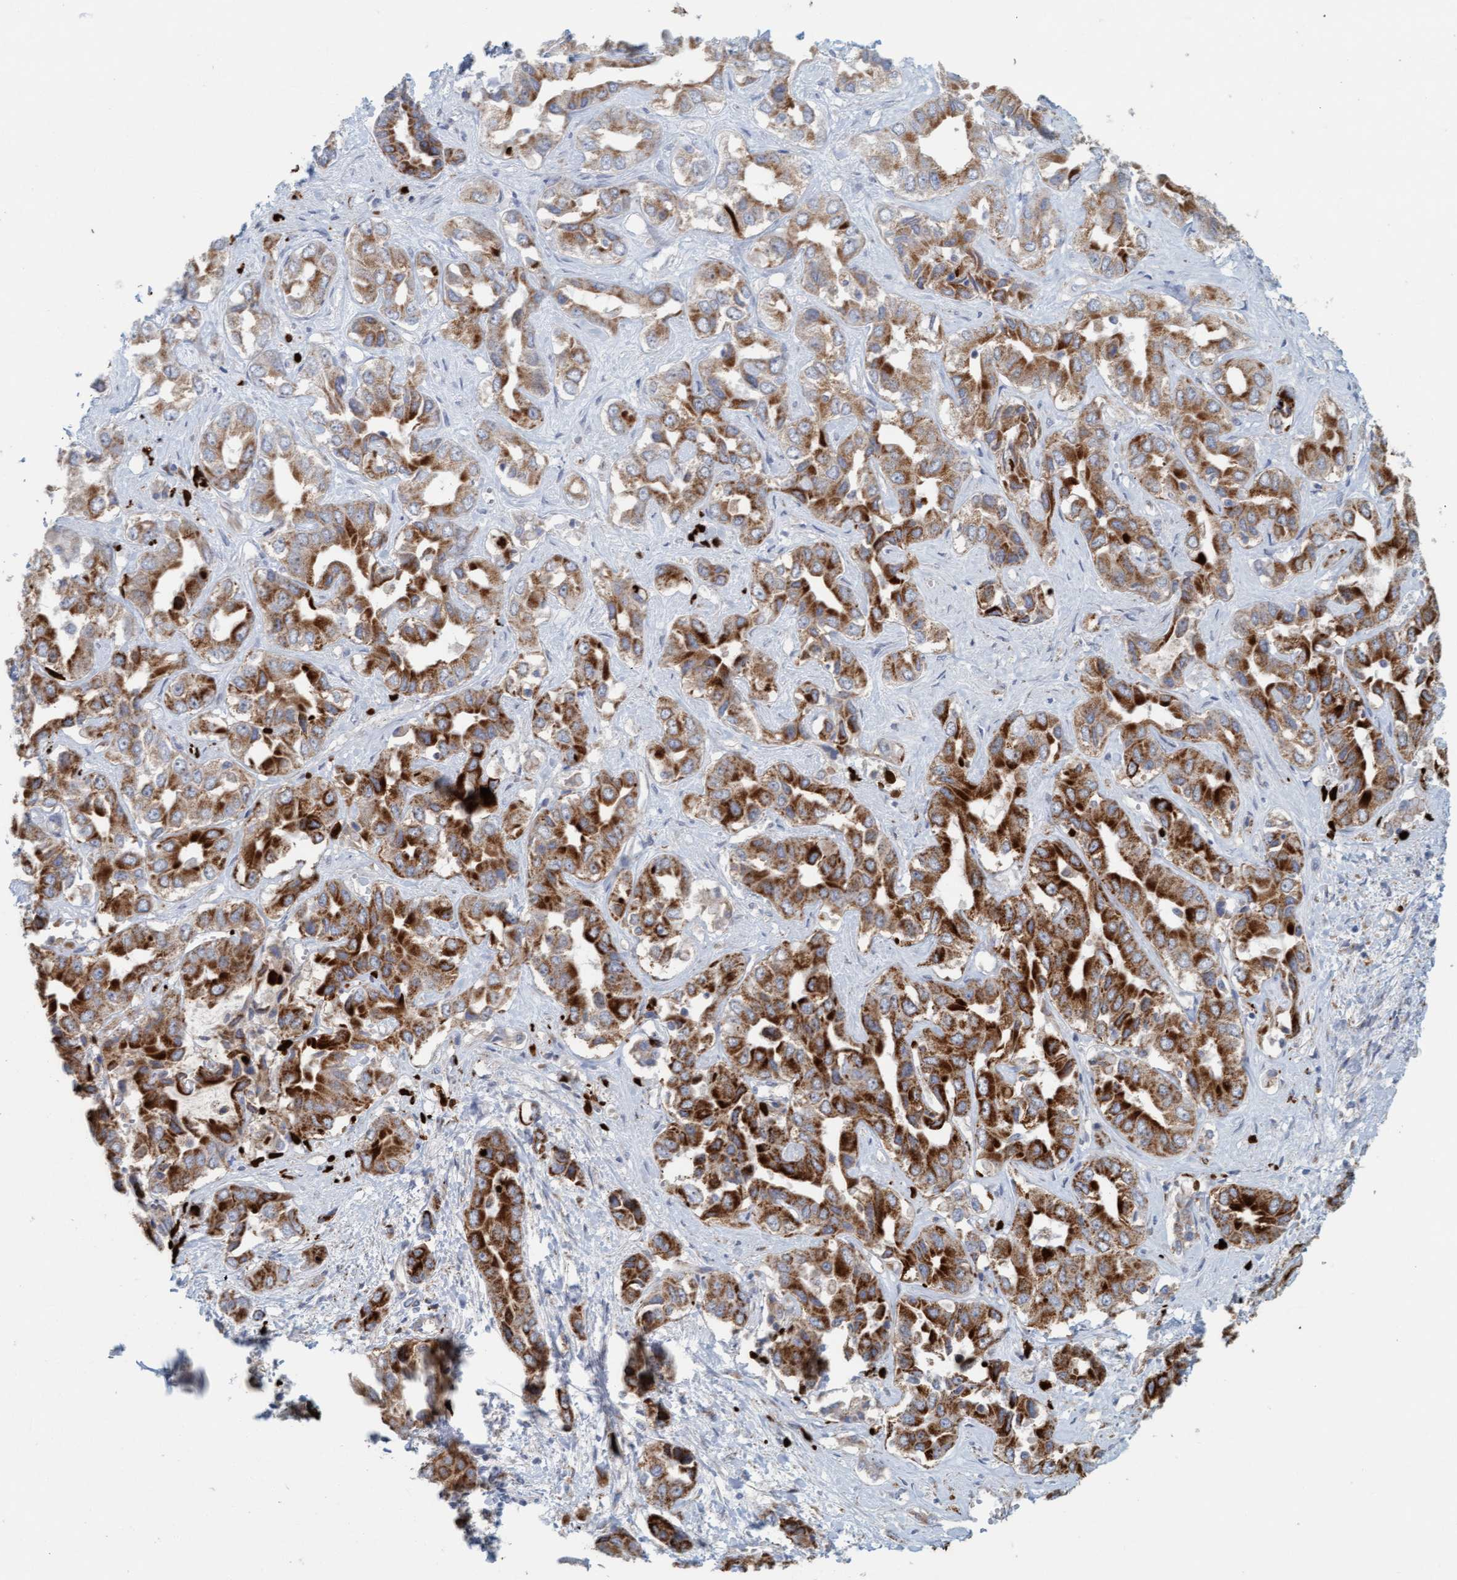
{"staining": {"intensity": "strong", "quantity": ">75%", "location": "cytoplasmic/membranous"}, "tissue": "liver cancer", "cell_type": "Tumor cells", "image_type": "cancer", "snomed": [{"axis": "morphology", "description": "Cholangiocarcinoma"}, {"axis": "topography", "description": "Liver"}], "caption": "An image of liver cholangiocarcinoma stained for a protein demonstrates strong cytoplasmic/membranous brown staining in tumor cells. The protein of interest is shown in brown color, while the nuclei are stained blue.", "gene": "B9D1", "patient": {"sex": "female", "age": 52}}